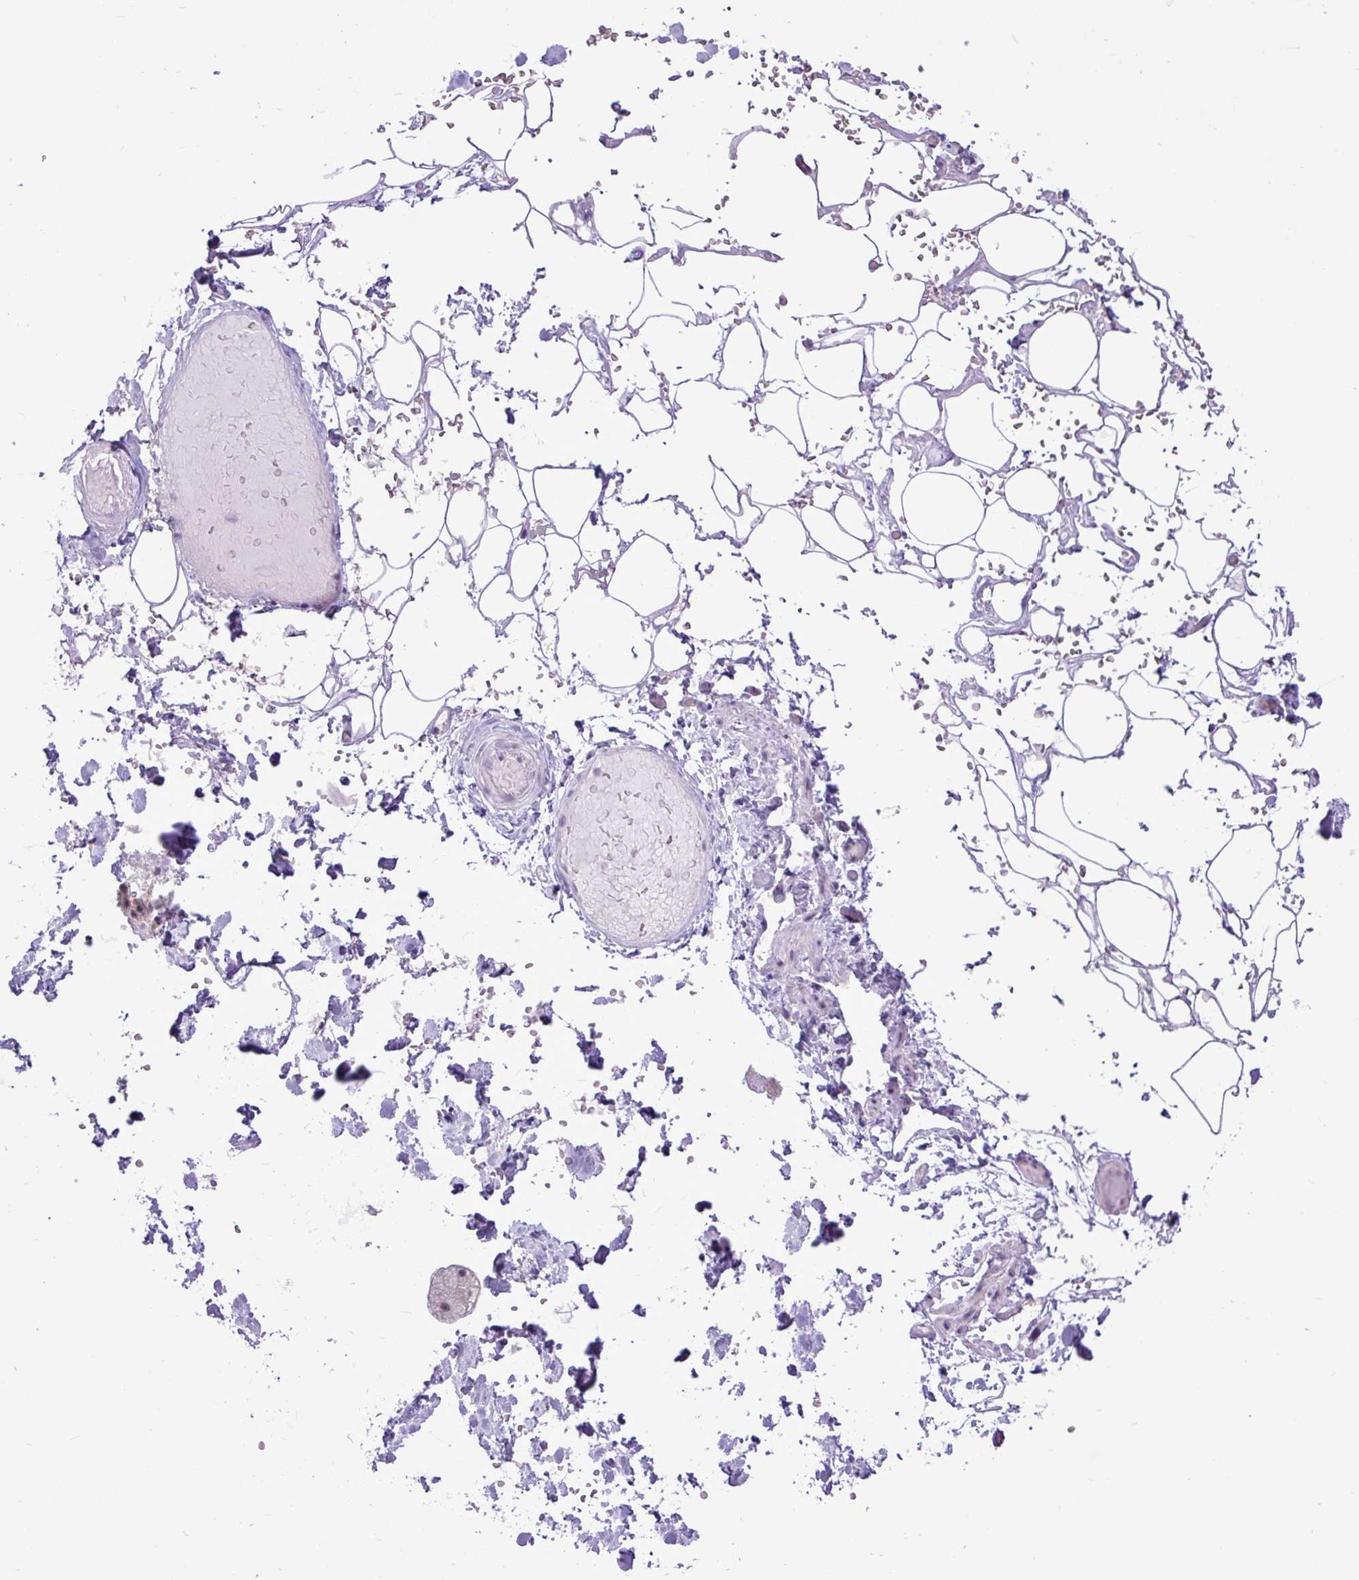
{"staining": {"intensity": "negative", "quantity": "none", "location": "none"}, "tissue": "adipose tissue", "cell_type": "Adipocytes", "image_type": "normal", "snomed": [{"axis": "morphology", "description": "Normal tissue, NOS"}, {"axis": "topography", "description": "Salivary gland"}, {"axis": "topography", "description": "Peripheral nerve tissue"}], "caption": "Protein analysis of normal adipose tissue exhibits no significant expression in adipocytes.", "gene": "ELOA2", "patient": {"sex": "male", "age": 38}}